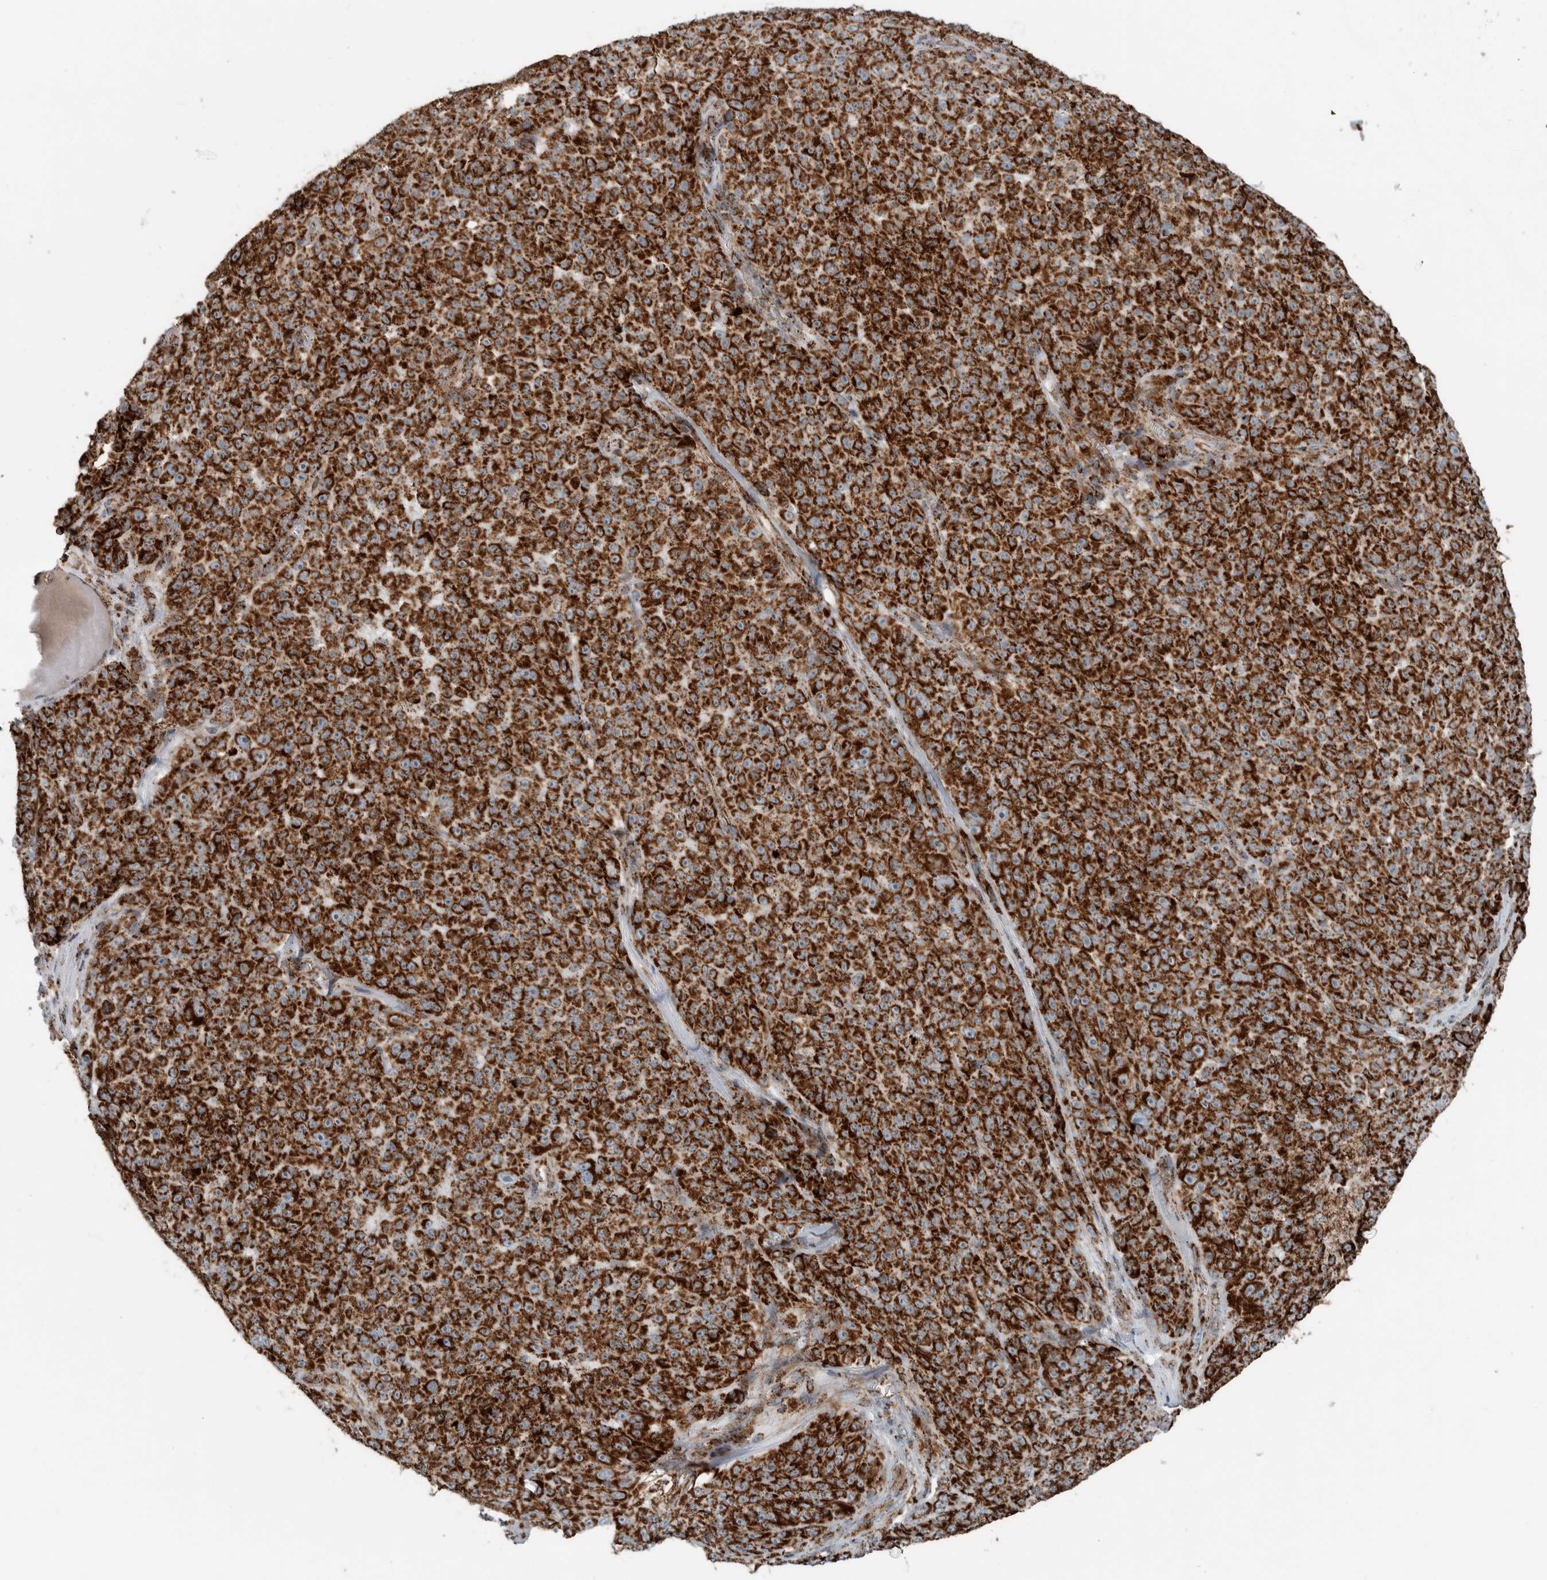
{"staining": {"intensity": "strong", "quantity": ">75%", "location": "cytoplasmic/membranous"}, "tissue": "melanoma", "cell_type": "Tumor cells", "image_type": "cancer", "snomed": [{"axis": "morphology", "description": "Malignant melanoma, NOS"}, {"axis": "topography", "description": "Skin"}], "caption": "There is high levels of strong cytoplasmic/membranous positivity in tumor cells of malignant melanoma, as demonstrated by immunohistochemical staining (brown color).", "gene": "CNTROB", "patient": {"sex": "female", "age": 82}}